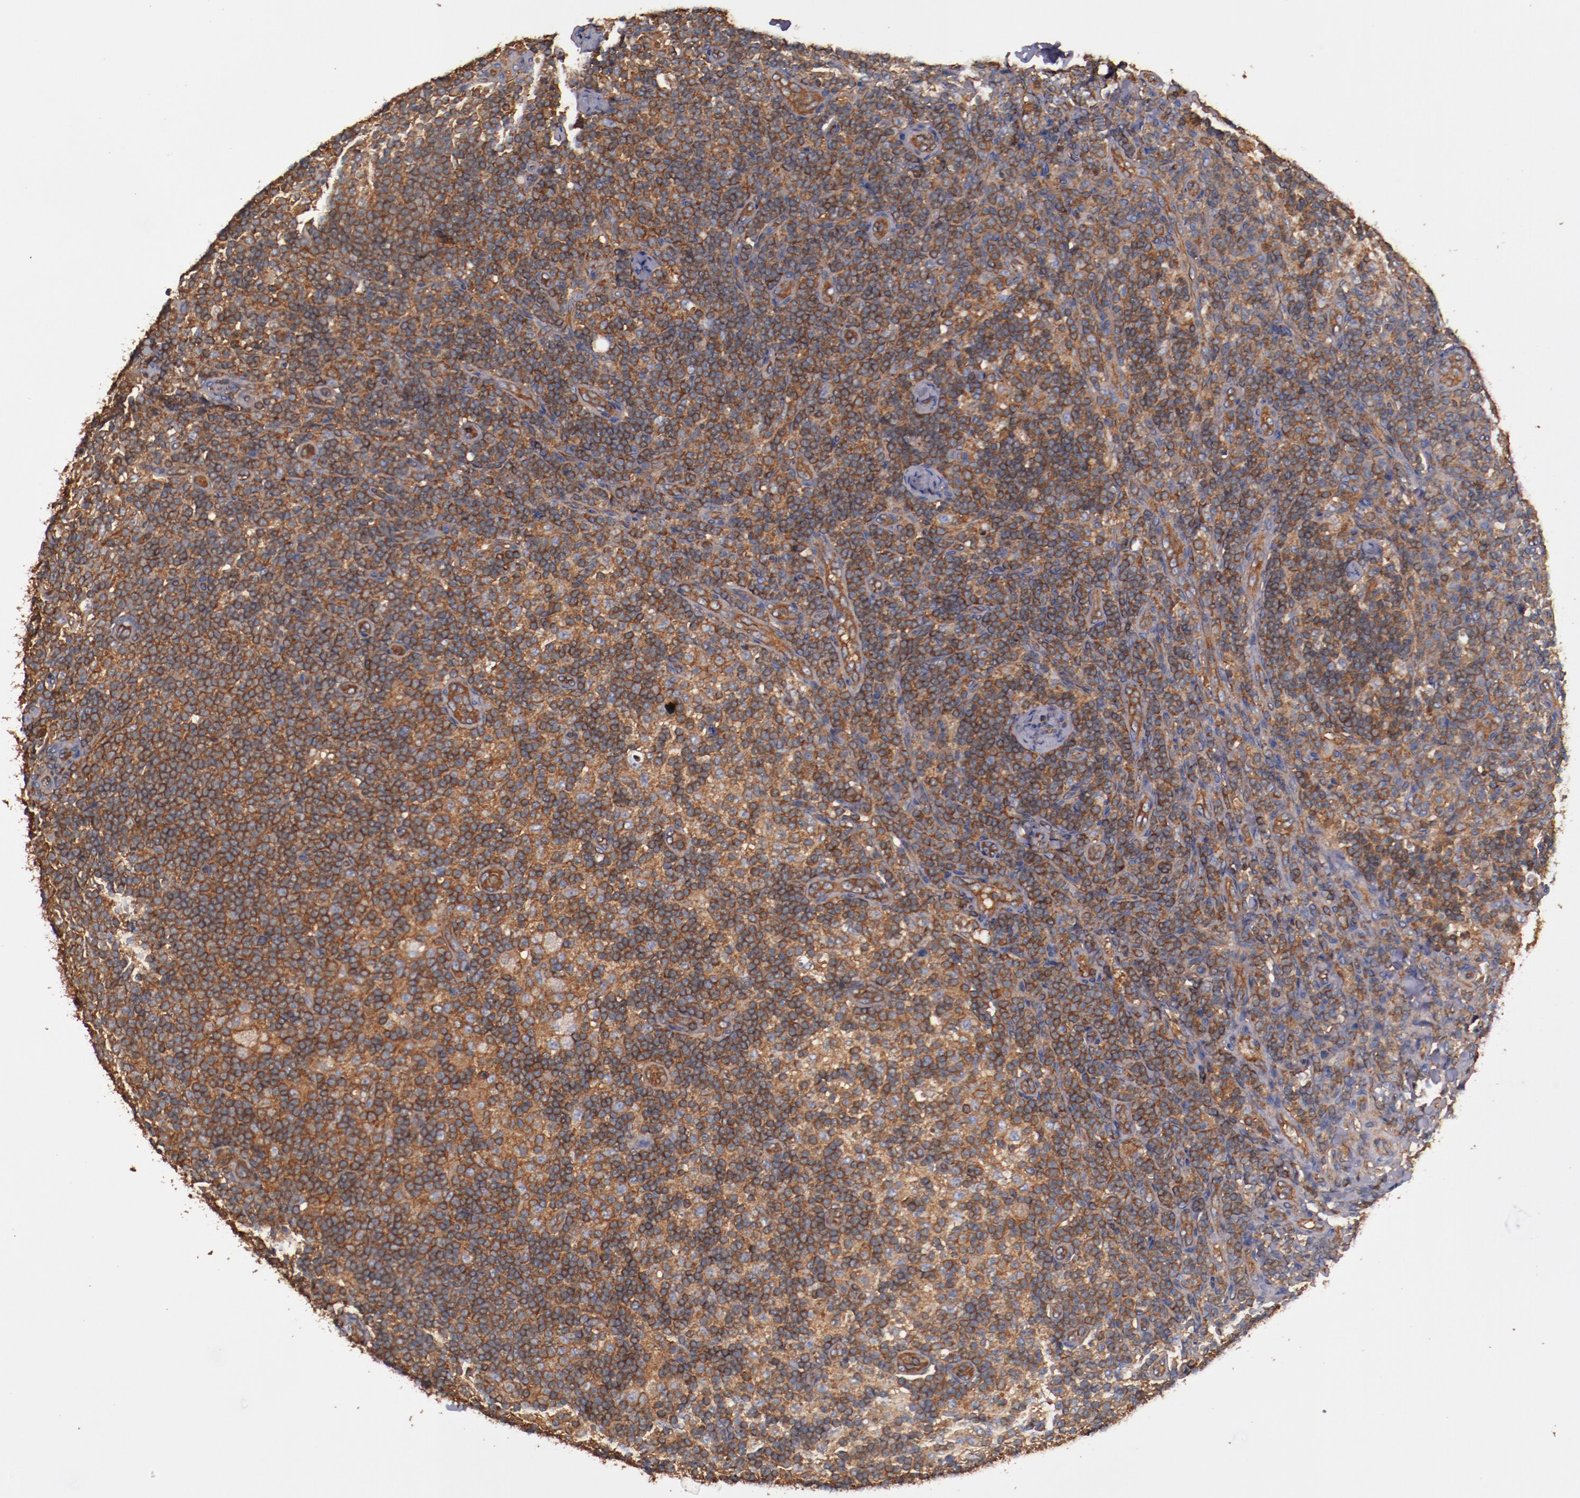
{"staining": {"intensity": "strong", "quantity": ">75%", "location": "cytoplasmic/membranous"}, "tissue": "lymph node", "cell_type": "Germinal center cells", "image_type": "normal", "snomed": [{"axis": "morphology", "description": "Normal tissue, NOS"}, {"axis": "morphology", "description": "Inflammation, NOS"}, {"axis": "topography", "description": "Lymph node"}], "caption": "Immunohistochemistry (IHC) (DAB) staining of benign lymph node exhibits strong cytoplasmic/membranous protein expression in approximately >75% of germinal center cells.", "gene": "TMOD3", "patient": {"sex": "male", "age": 46}}